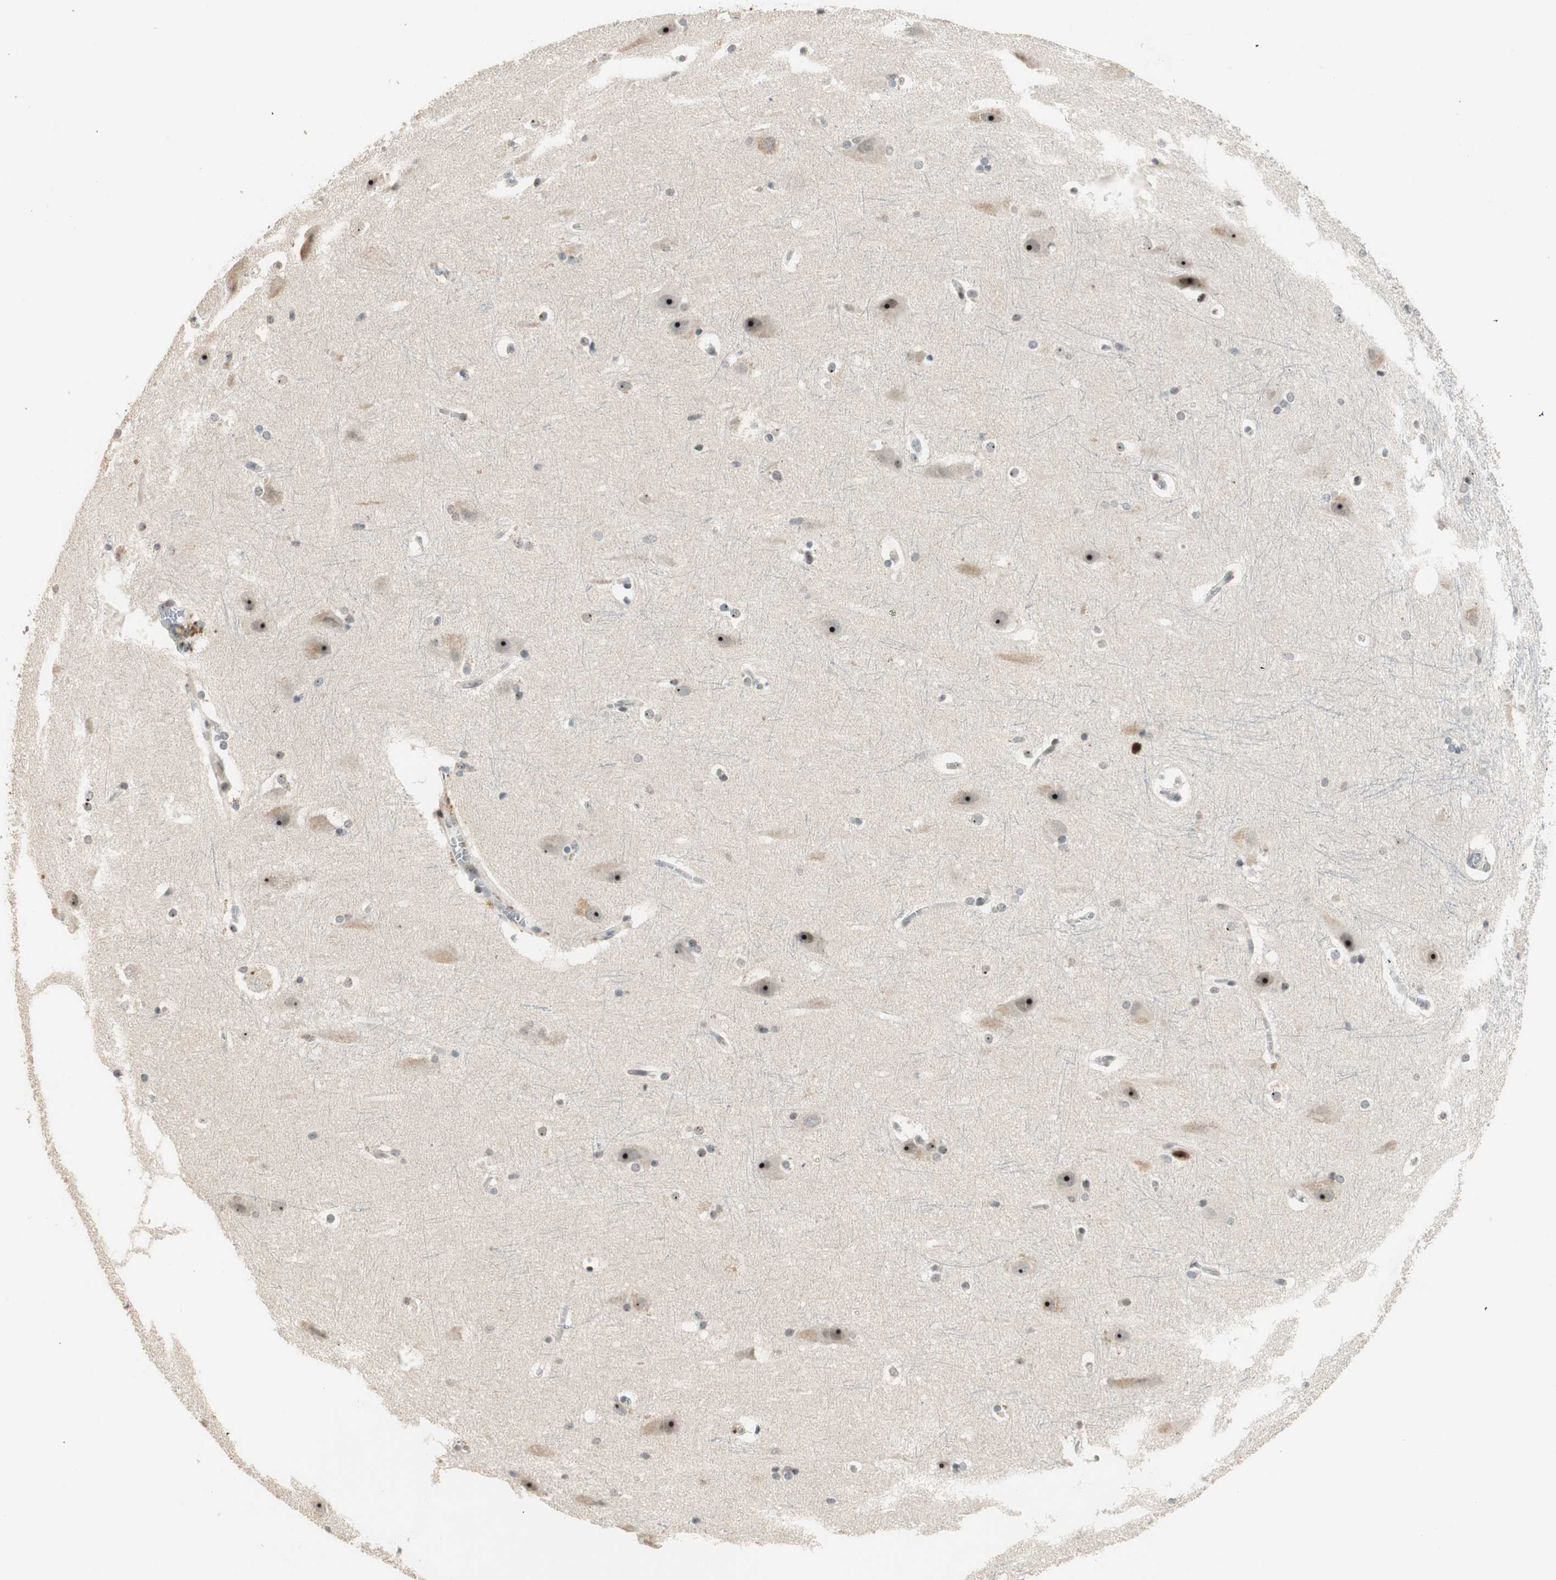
{"staining": {"intensity": "moderate", "quantity": "<25%", "location": "nuclear"}, "tissue": "hippocampus", "cell_type": "Glial cells", "image_type": "normal", "snomed": [{"axis": "morphology", "description": "Normal tissue, NOS"}, {"axis": "topography", "description": "Hippocampus"}], "caption": "Immunohistochemistry (DAB) staining of benign human hippocampus demonstrates moderate nuclear protein expression in about <25% of glial cells. (DAB IHC with brightfield microscopy, high magnification).", "gene": "ETV4", "patient": {"sex": "female", "age": 19}}